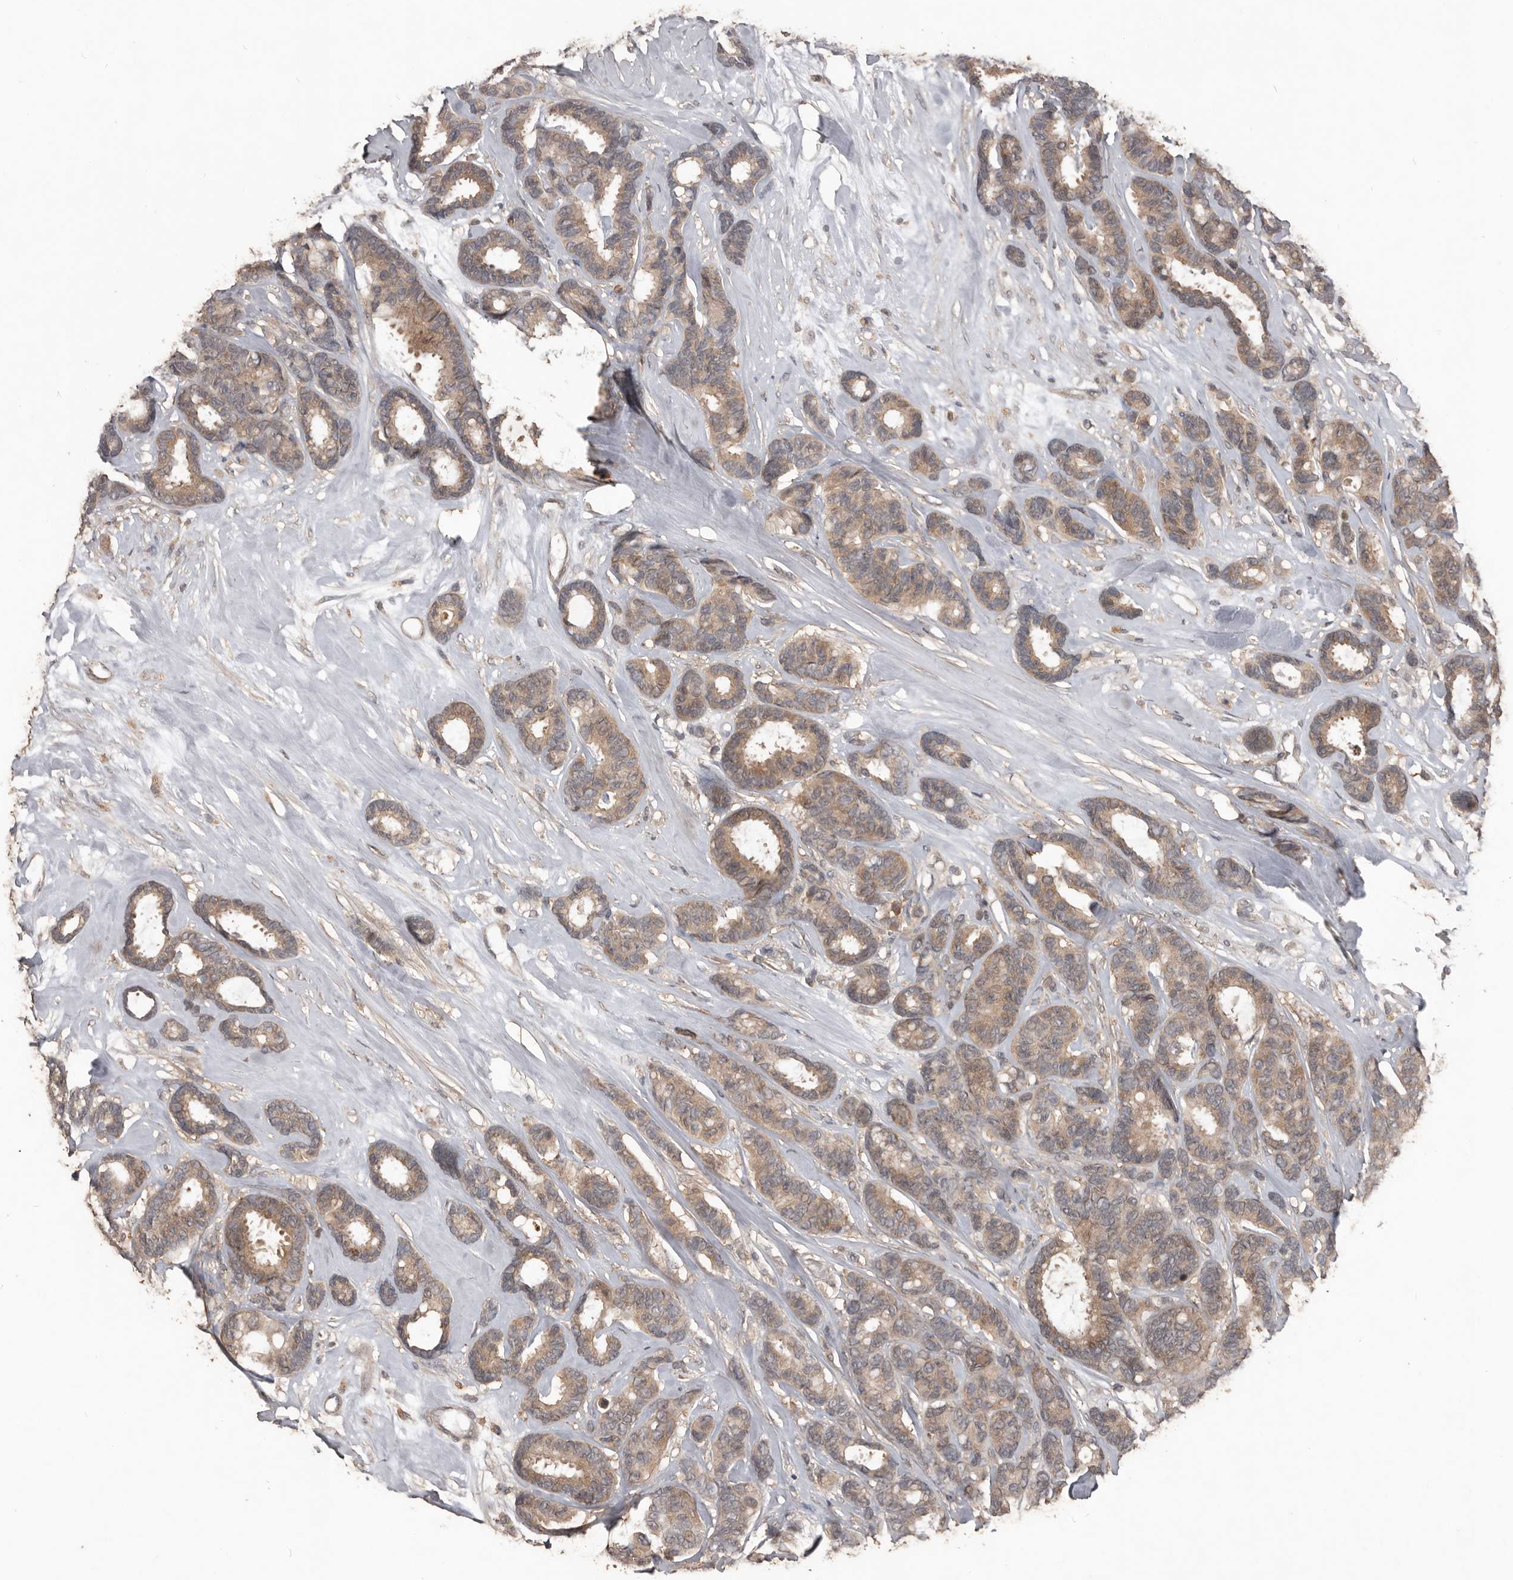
{"staining": {"intensity": "weak", "quantity": ">75%", "location": "cytoplasmic/membranous"}, "tissue": "breast cancer", "cell_type": "Tumor cells", "image_type": "cancer", "snomed": [{"axis": "morphology", "description": "Duct carcinoma"}, {"axis": "topography", "description": "Breast"}], "caption": "Protein expression analysis of human infiltrating ductal carcinoma (breast) reveals weak cytoplasmic/membranous expression in about >75% of tumor cells.", "gene": "BAMBI", "patient": {"sex": "female", "age": 87}}